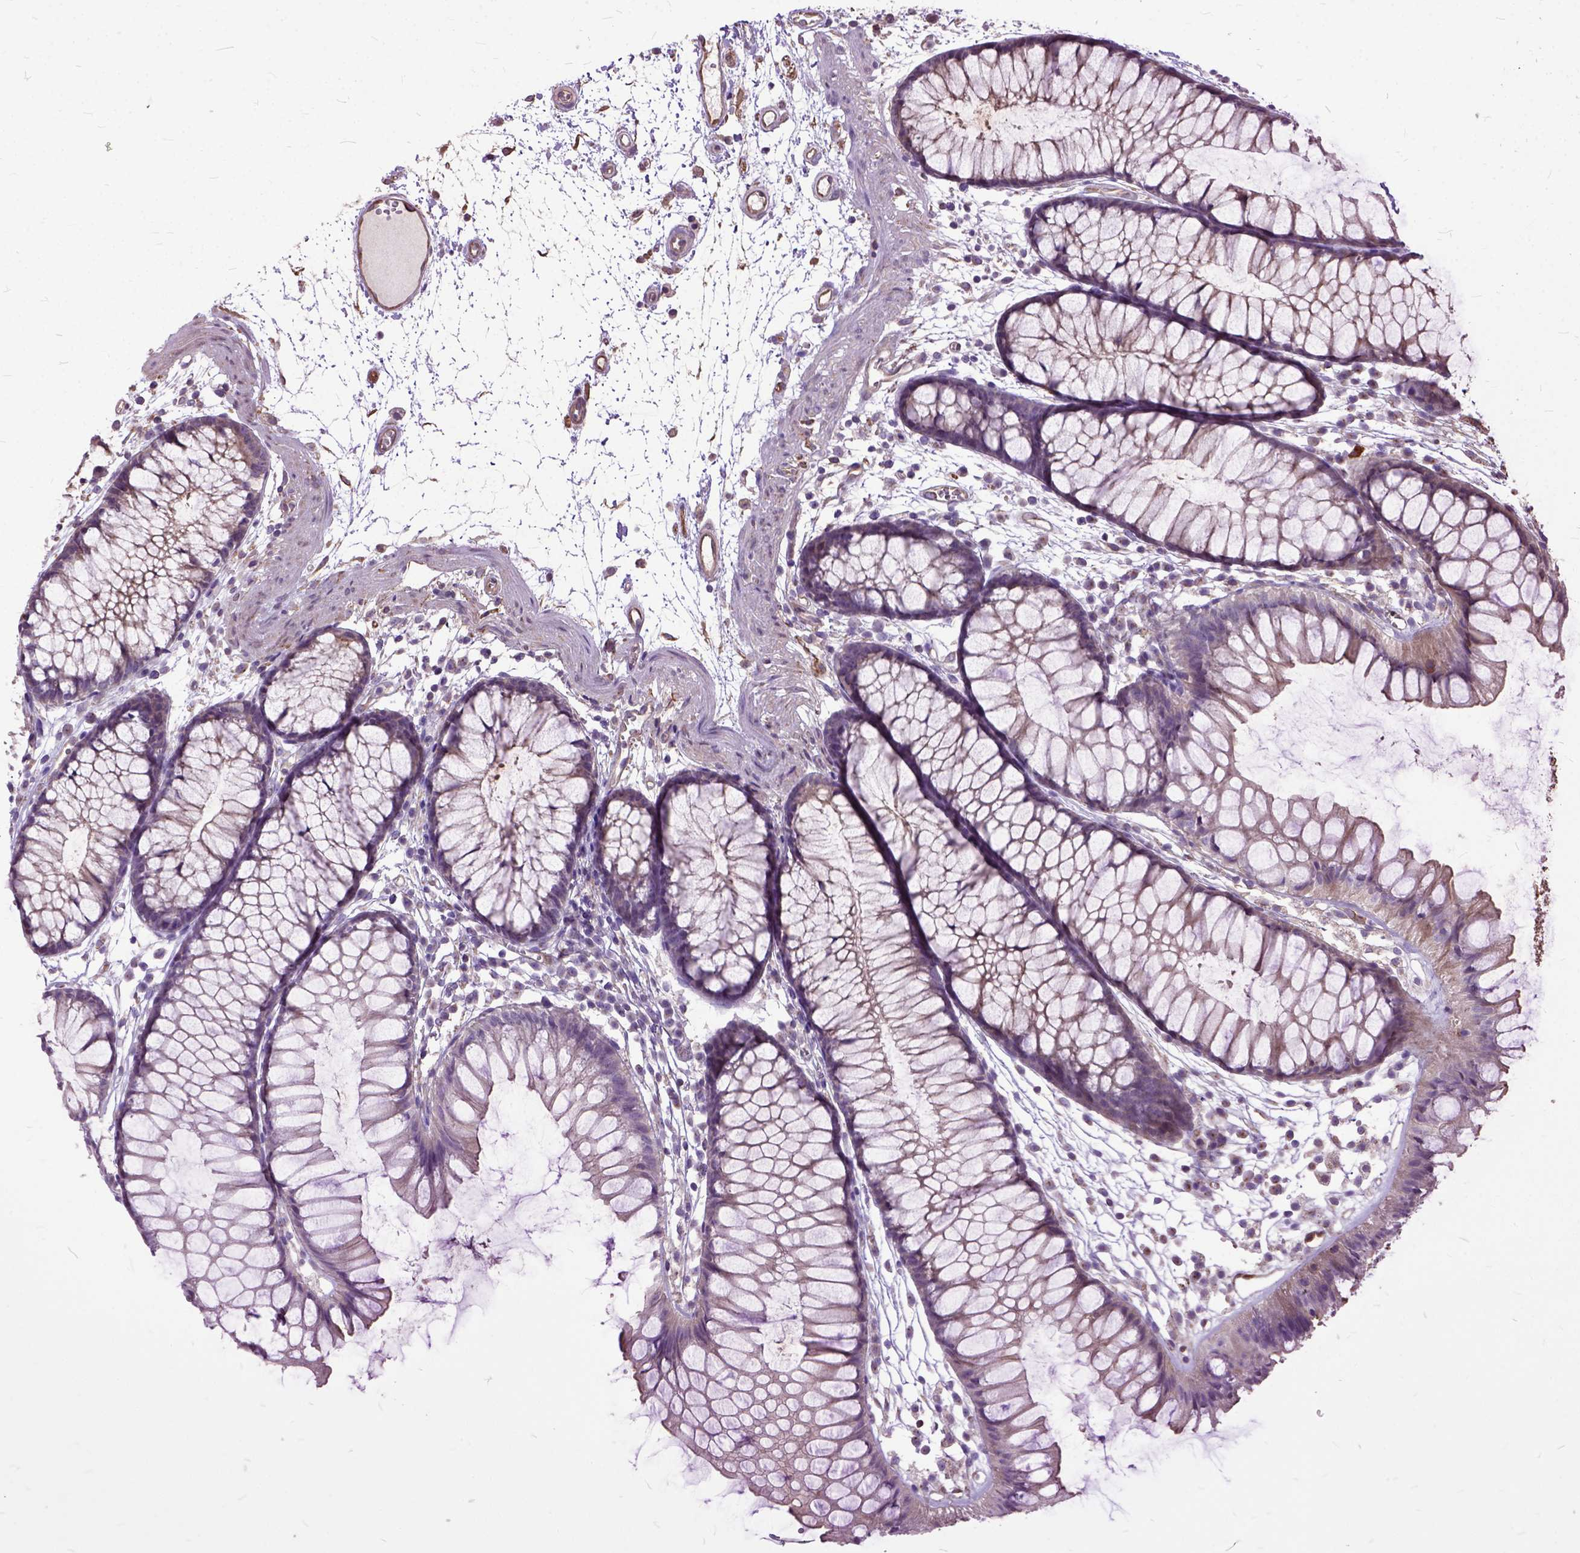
{"staining": {"intensity": "moderate", "quantity": ">75%", "location": "cytoplasmic/membranous"}, "tissue": "colon", "cell_type": "Endothelial cells", "image_type": "normal", "snomed": [{"axis": "morphology", "description": "Normal tissue, NOS"}, {"axis": "morphology", "description": "Adenocarcinoma, NOS"}, {"axis": "topography", "description": "Colon"}], "caption": "This photomicrograph shows unremarkable colon stained with immunohistochemistry (IHC) to label a protein in brown. The cytoplasmic/membranous of endothelial cells show moderate positivity for the protein. Nuclei are counter-stained blue.", "gene": "AREG", "patient": {"sex": "male", "age": 65}}